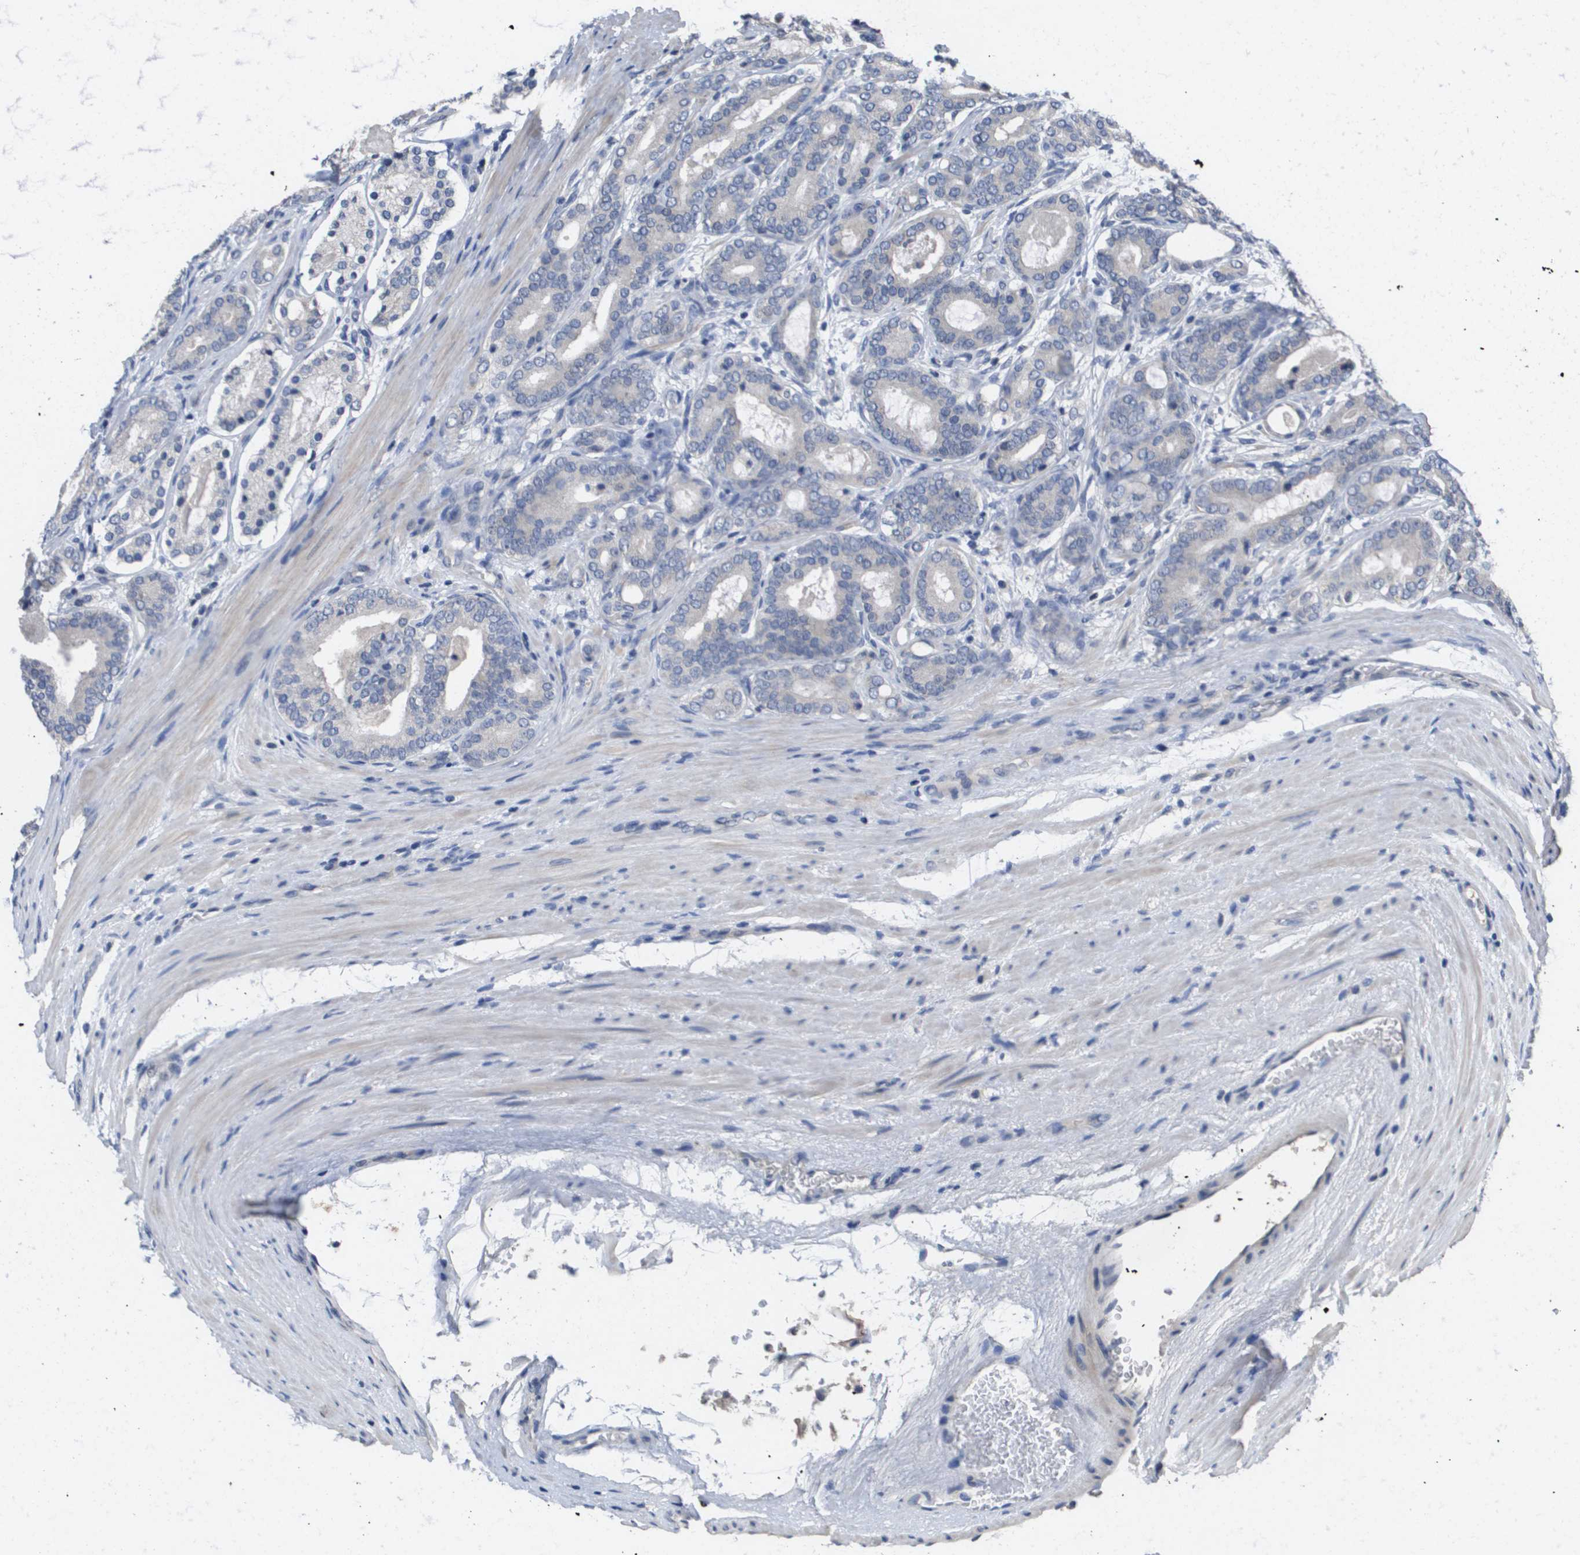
{"staining": {"intensity": "negative", "quantity": "none", "location": "none"}, "tissue": "prostate cancer", "cell_type": "Tumor cells", "image_type": "cancer", "snomed": [{"axis": "morphology", "description": "Adenocarcinoma, High grade"}, {"axis": "topography", "description": "Prostate"}], "caption": "Human prostate cancer (high-grade adenocarcinoma) stained for a protein using immunohistochemistry reveals no staining in tumor cells.", "gene": "CAPN11", "patient": {"sex": "male", "age": 60}}